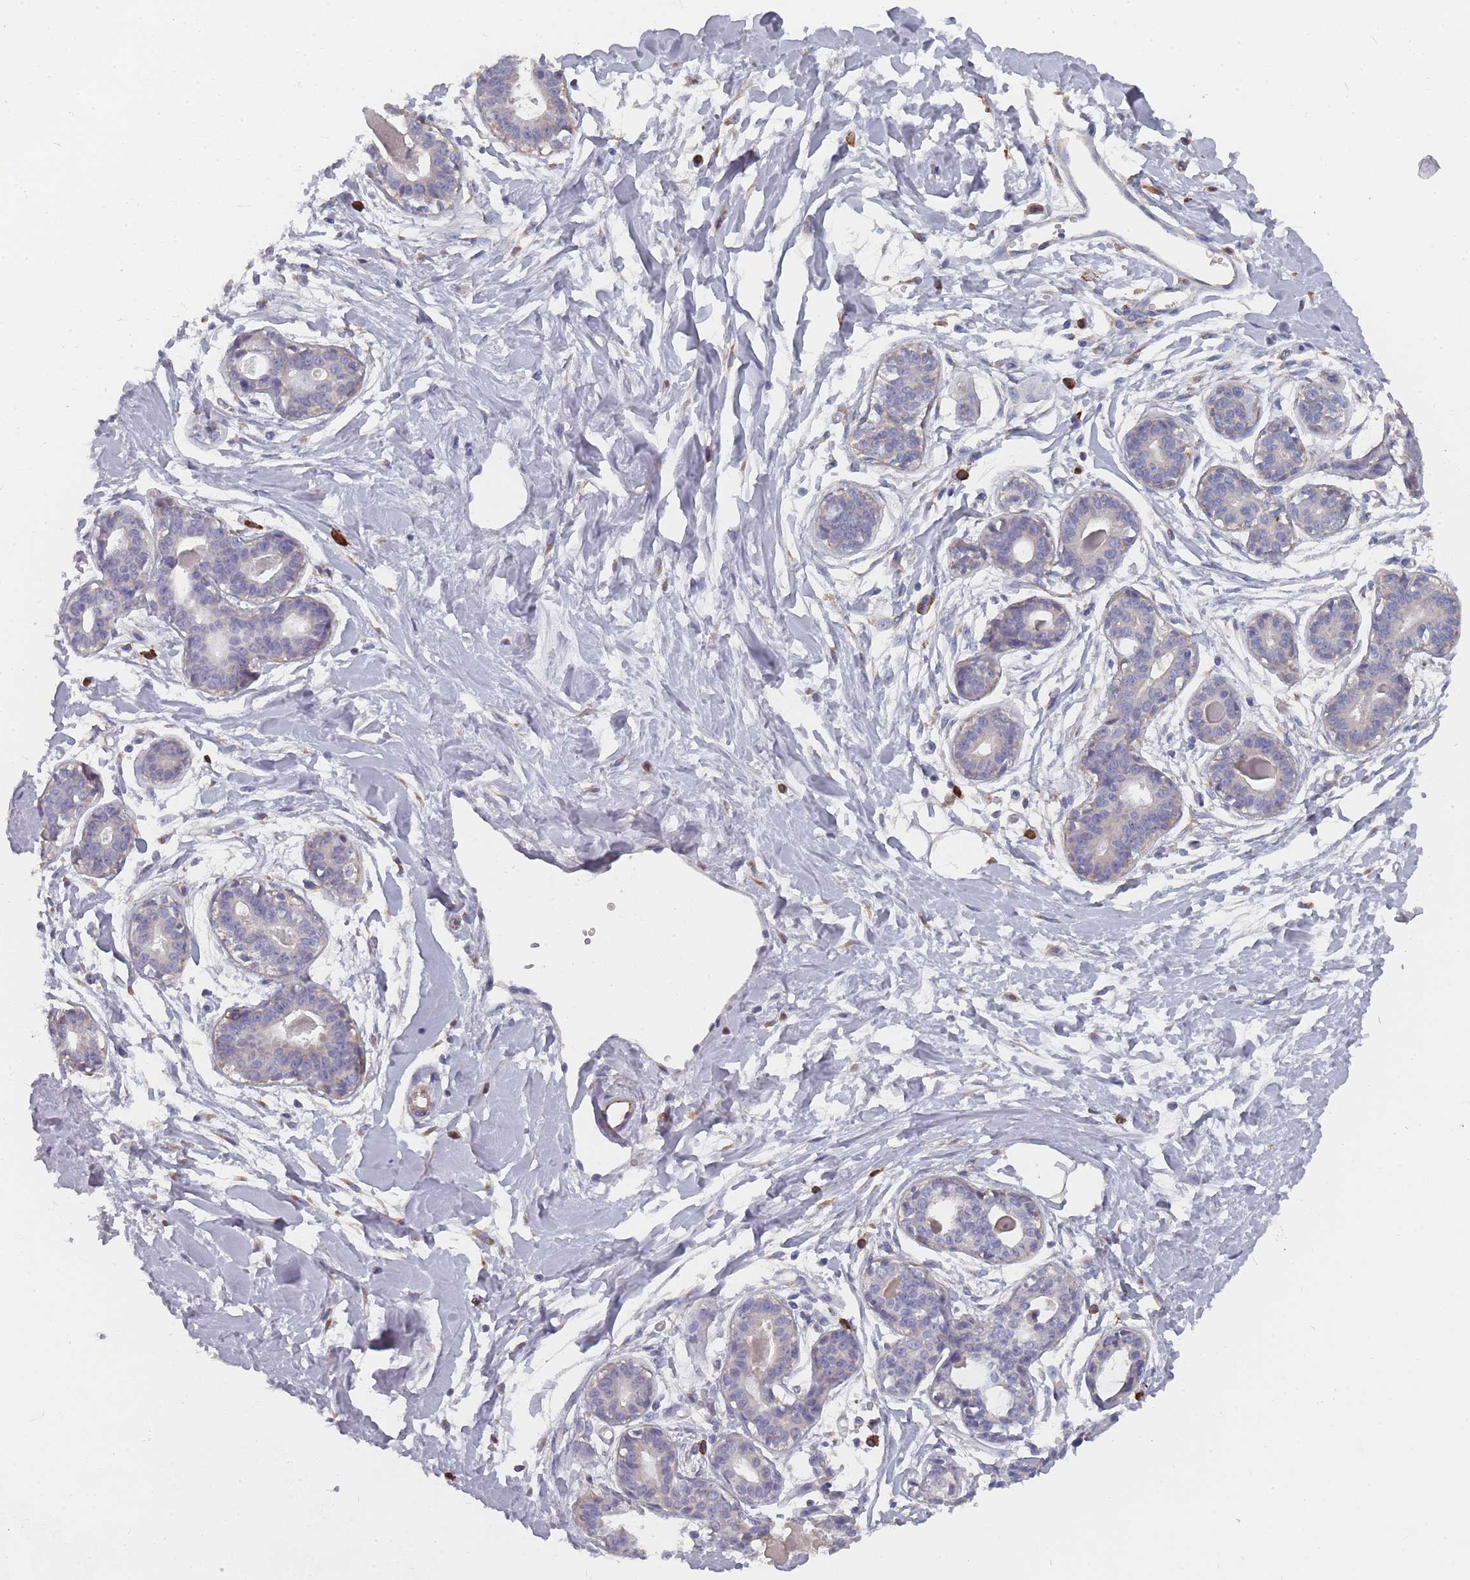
{"staining": {"intensity": "negative", "quantity": "none", "location": "none"}, "tissue": "breast", "cell_type": "Adipocytes", "image_type": "normal", "snomed": [{"axis": "morphology", "description": "Normal tissue, NOS"}, {"axis": "topography", "description": "Breast"}], "caption": "Adipocytes are negative for brown protein staining in normal breast. (Immunohistochemistry, brightfield microscopy, high magnification).", "gene": "SLC35E4", "patient": {"sex": "female", "age": 45}}